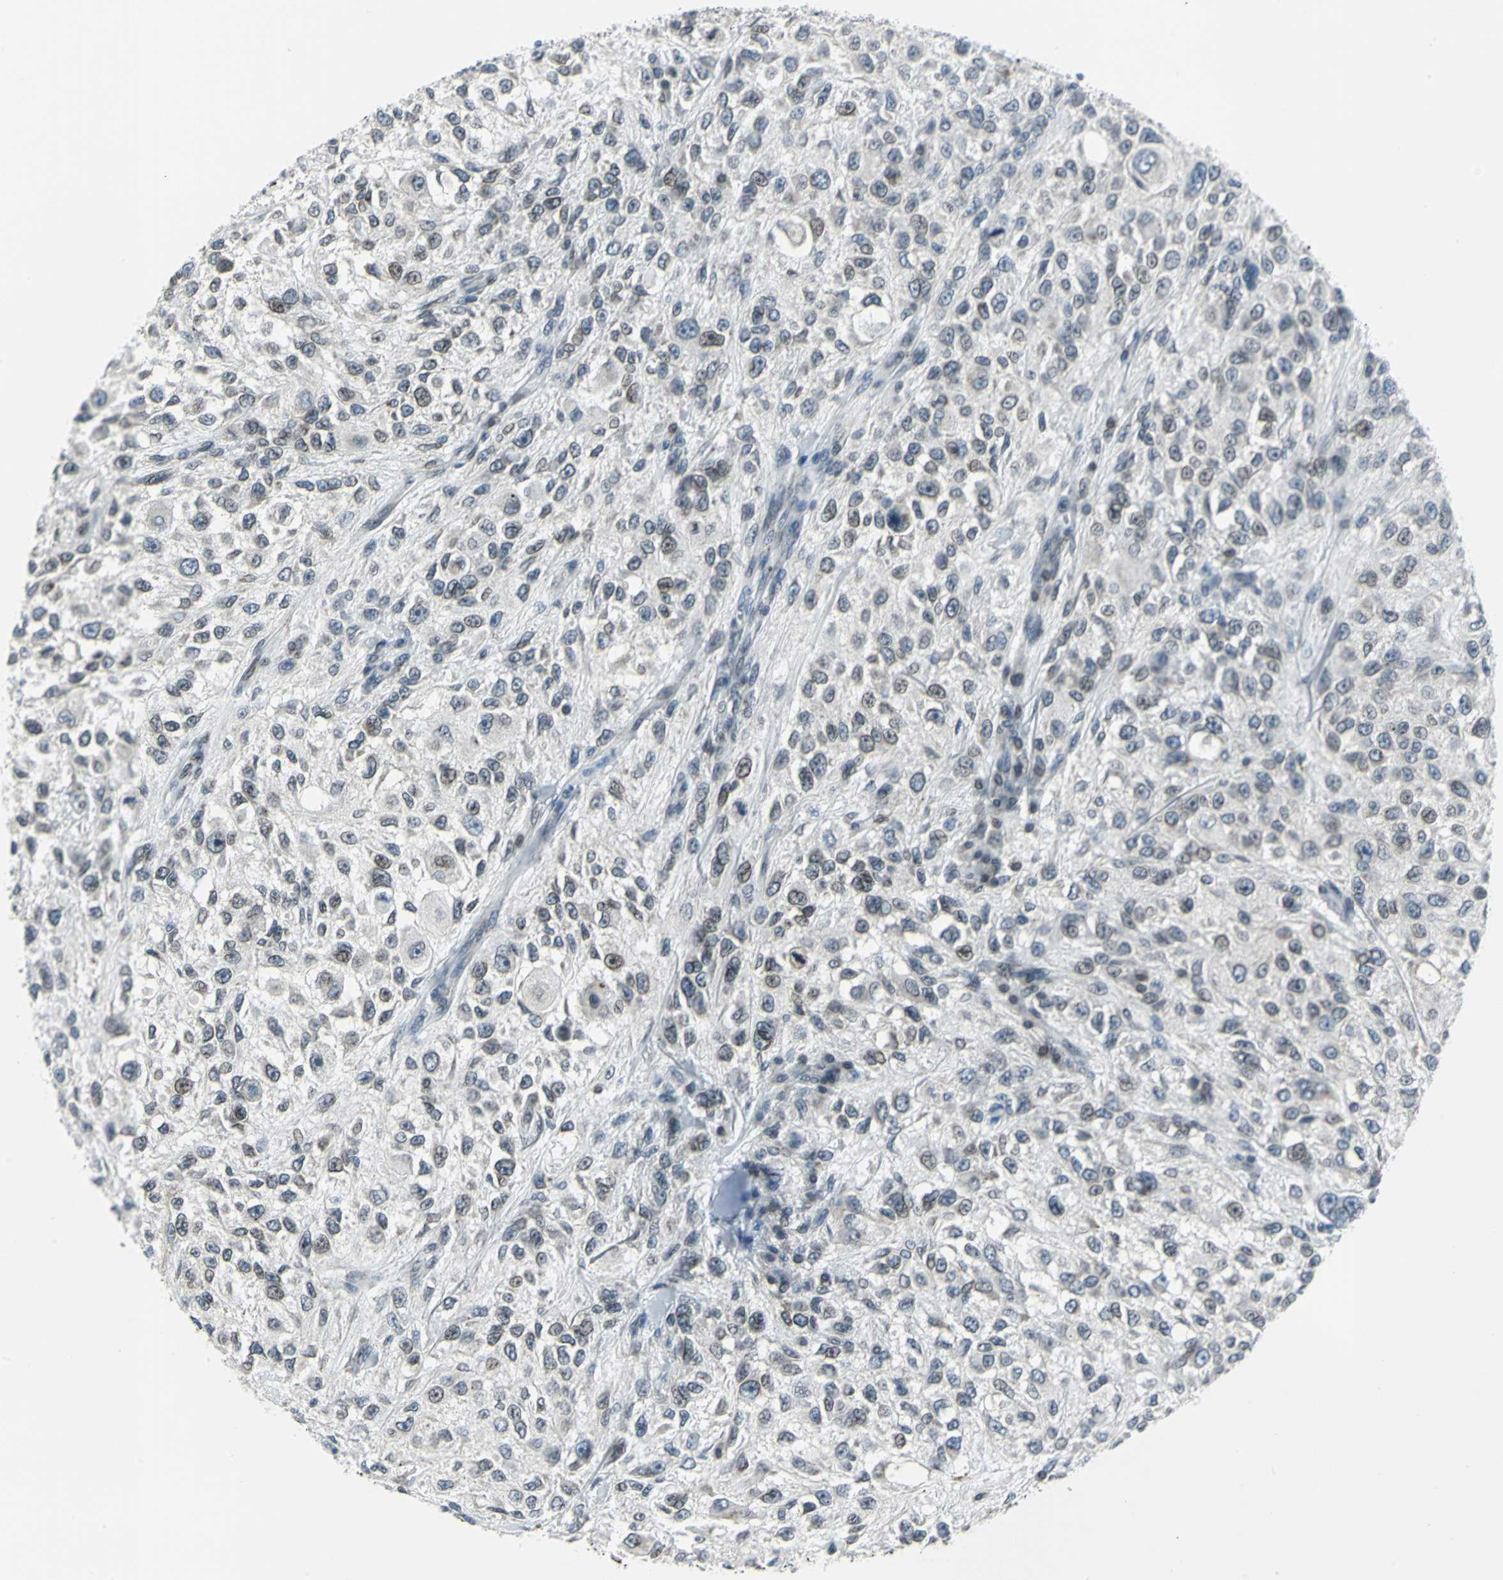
{"staining": {"intensity": "weak", "quantity": "<25%", "location": "cytoplasmic/membranous,nuclear"}, "tissue": "melanoma", "cell_type": "Tumor cells", "image_type": "cancer", "snomed": [{"axis": "morphology", "description": "Necrosis, NOS"}, {"axis": "morphology", "description": "Malignant melanoma, NOS"}, {"axis": "topography", "description": "Skin"}], "caption": "Malignant melanoma was stained to show a protein in brown. There is no significant staining in tumor cells.", "gene": "SNUPN", "patient": {"sex": "female", "age": 87}}